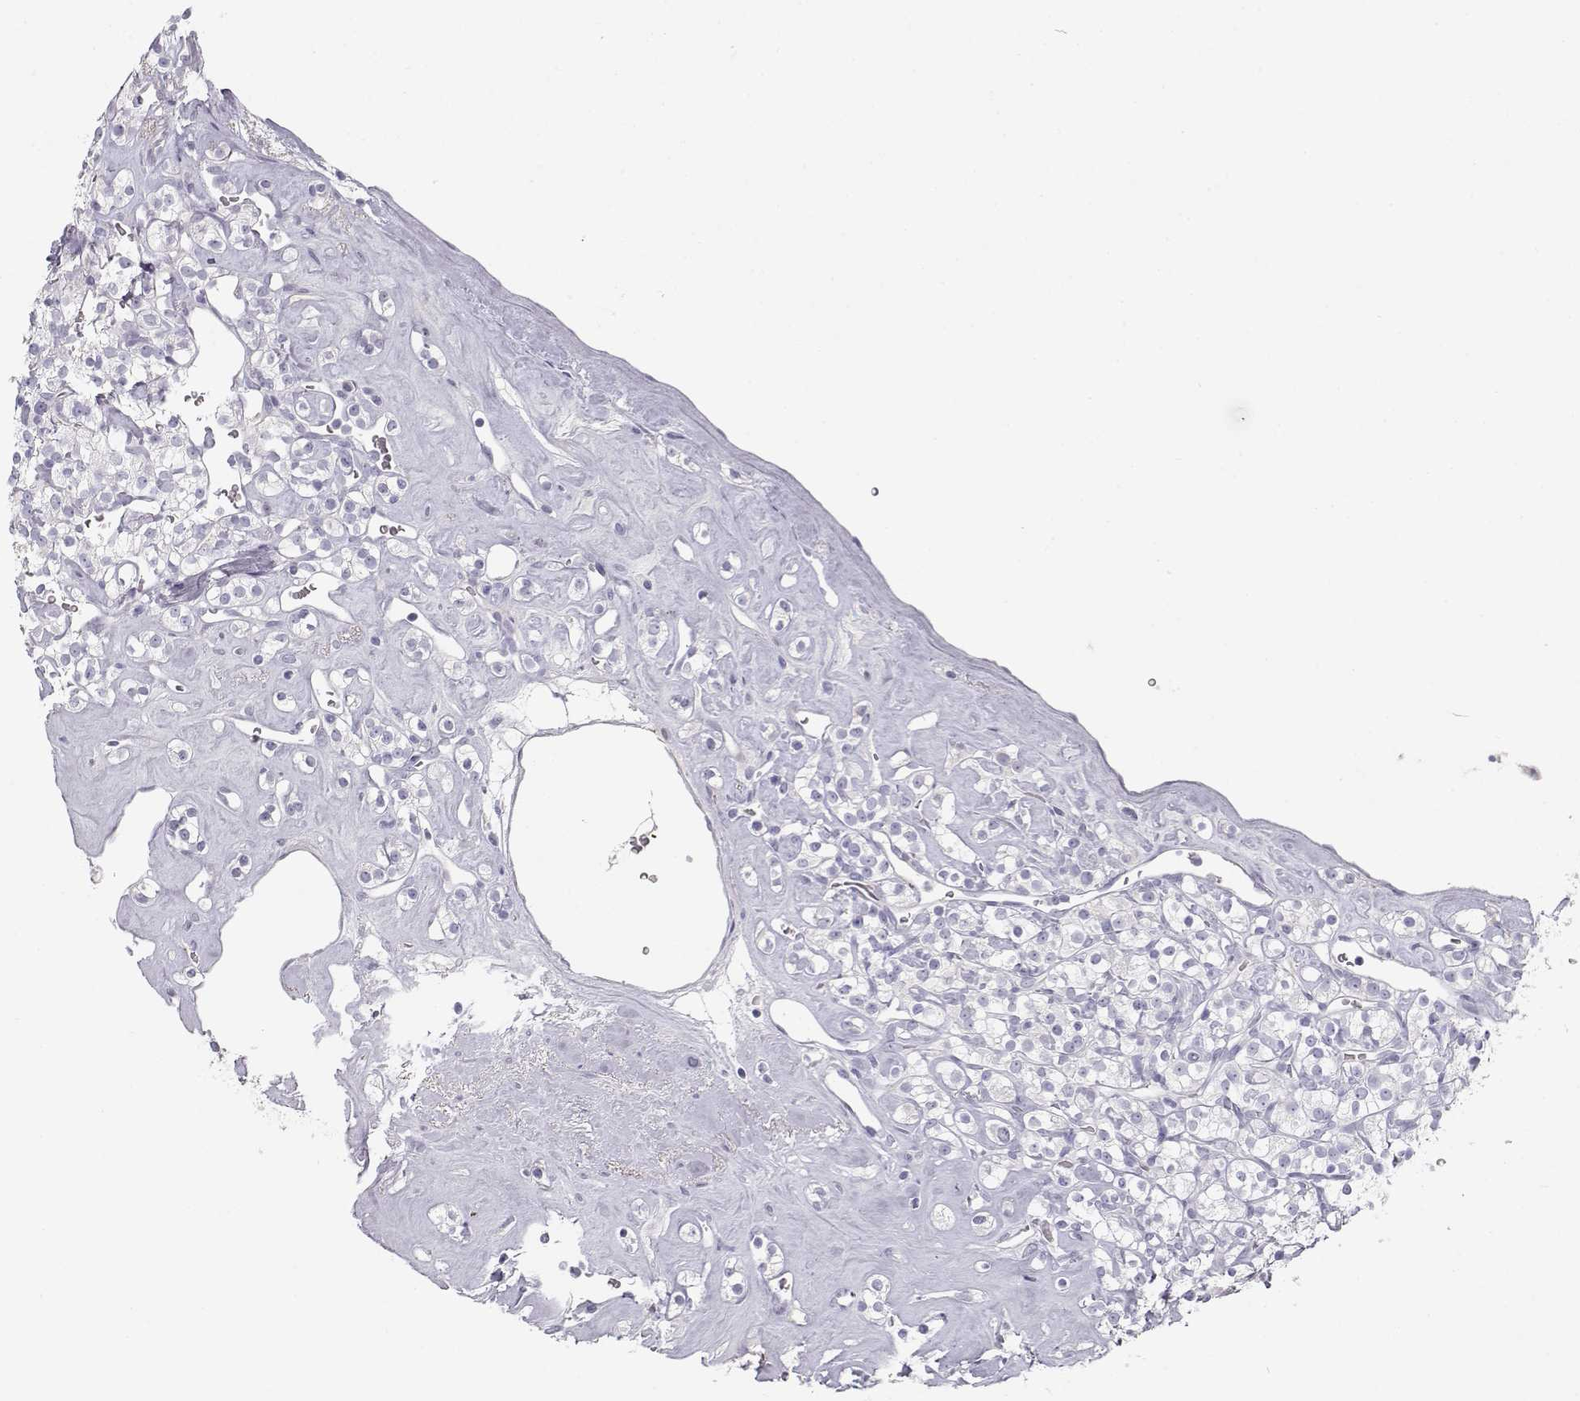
{"staining": {"intensity": "negative", "quantity": "none", "location": "none"}, "tissue": "renal cancer", "cell_type": "Tumor cells", "image_type": "cancer", "snomed": [{"axis": "morphology", "description": "Adenocarcinoma, NOS"}, {"axis": "topography", "description": "Kidney"}], "caption": "A micrograph of renal cancer stained for a protein exhibits no brown staining in tumor cells.", "gene": "SLCO6A1", "patient": {"sex": "male", "age": 77}}